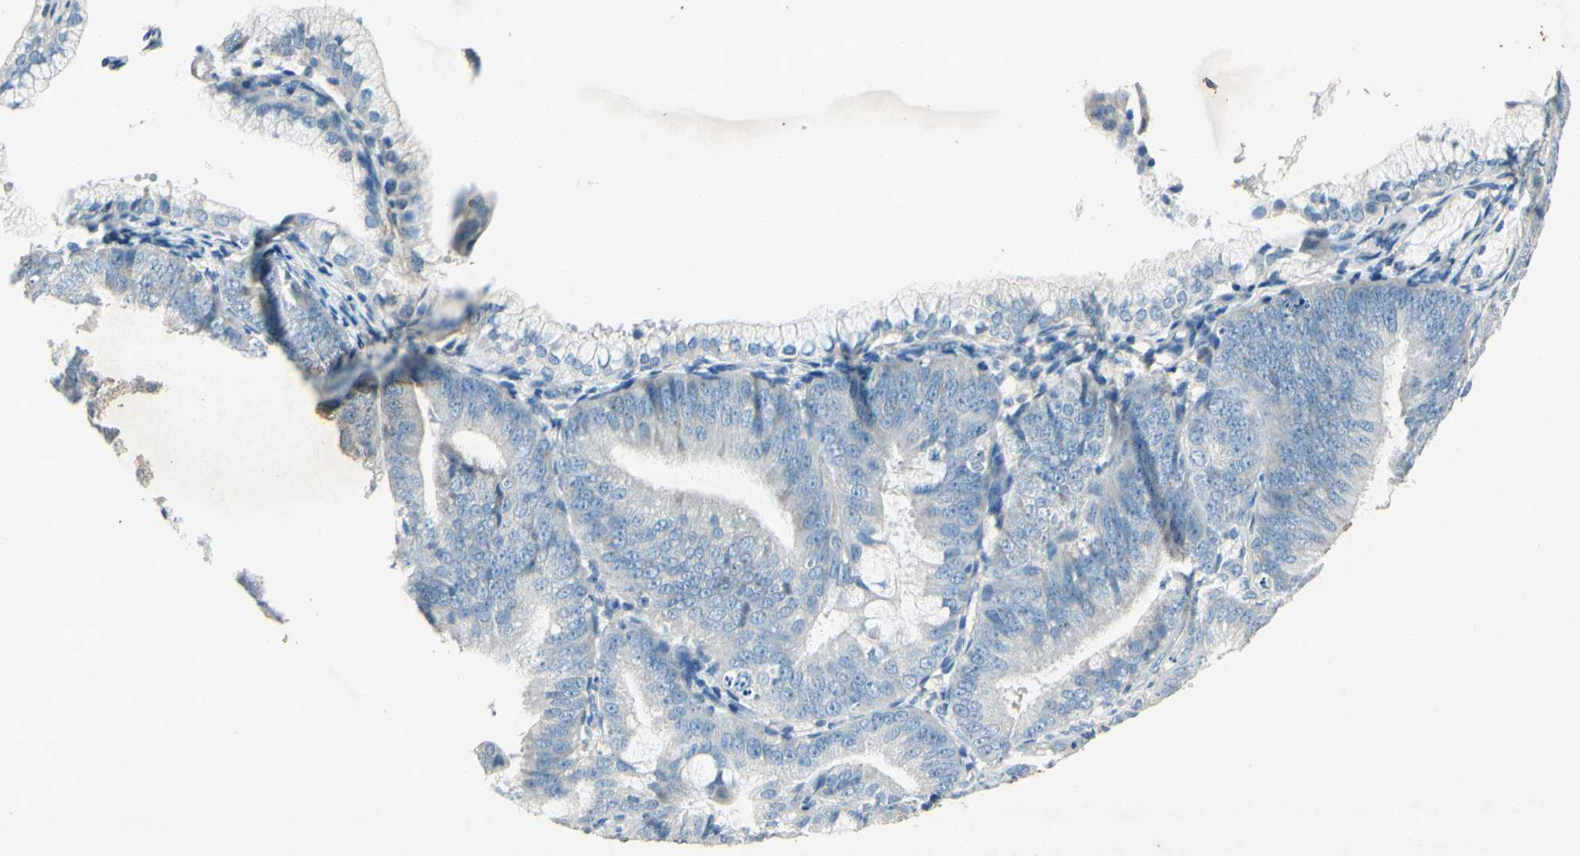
{"staining": {"intensity": "negative", "quantity": "none", "location": "none"}, "tissue": "endometrial cancer", "cell_type": "Tumor cells", "image_type": "cancer", "snomed": [{"axis": "morphology", "description": "Adenocarcinoma, NOS"}, {"axis": "topography", "description": "Endometrium"}], "caption": "Tumor cells are negative for brown protein staining in endometrial cancer.", "gene": "SNAP91", "patient": {"sex": "female", "age": 63}}